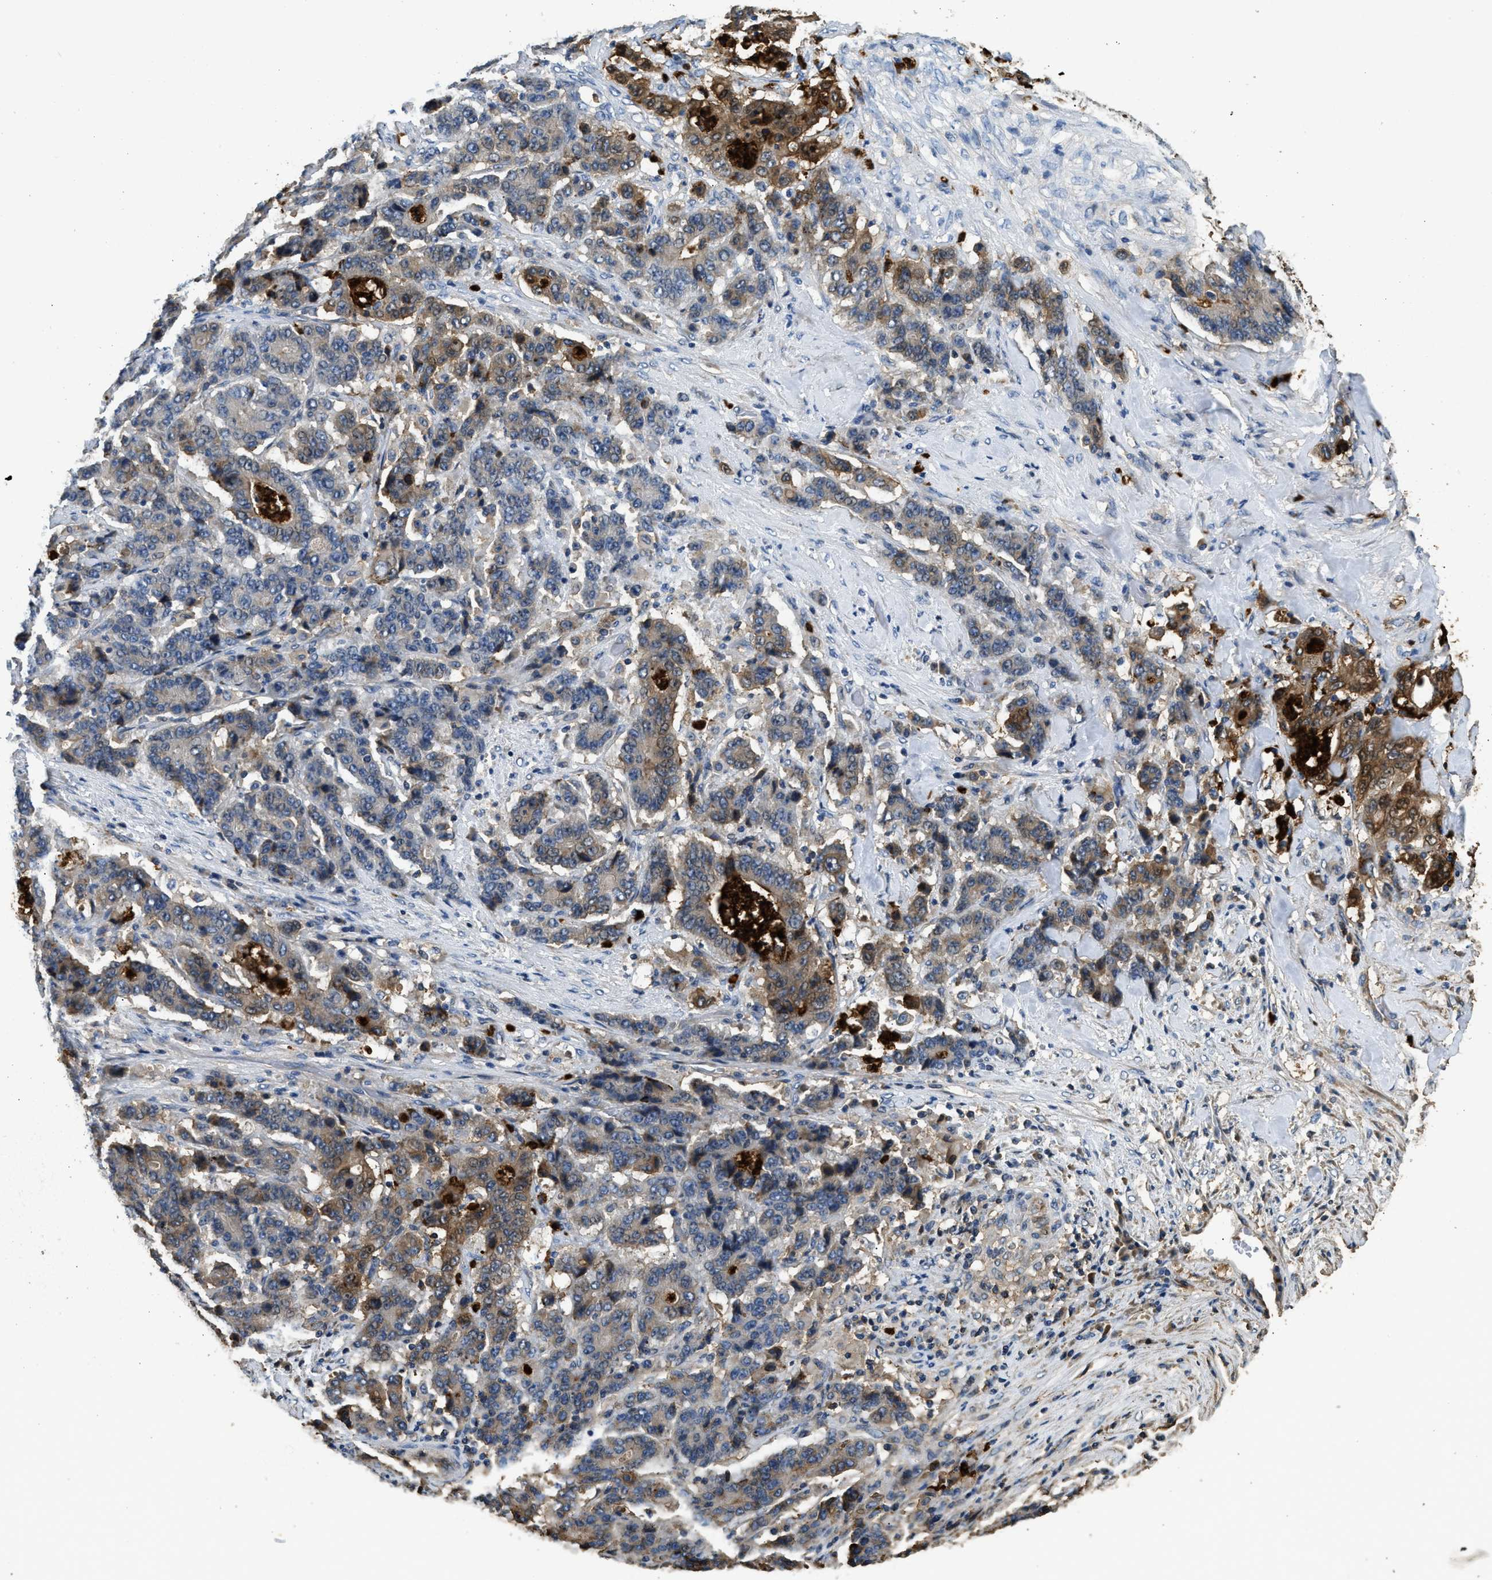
{"staining": {"intensity": "moderate", "quantity": "<25%", "location": "cytoplasmic/membranous"}, "tissue": "stomach cancer", "cell_type": "Tumor cells", "image_type": "cancer", "snomed": [{"axis": "morphology", "description": "Adenocarcinoma, NOS"}, {"axis": "topography", "description": "Stomach"}], "caption": "Approximately <25% of tumor cells in human stomach adenocarcinoma show moderate cytoplasmic/membranous protein staining as visualized by brown immunohistochemical staining.", "gene": "ANXA3", "patient": {"sex": "female", "age": 73}}